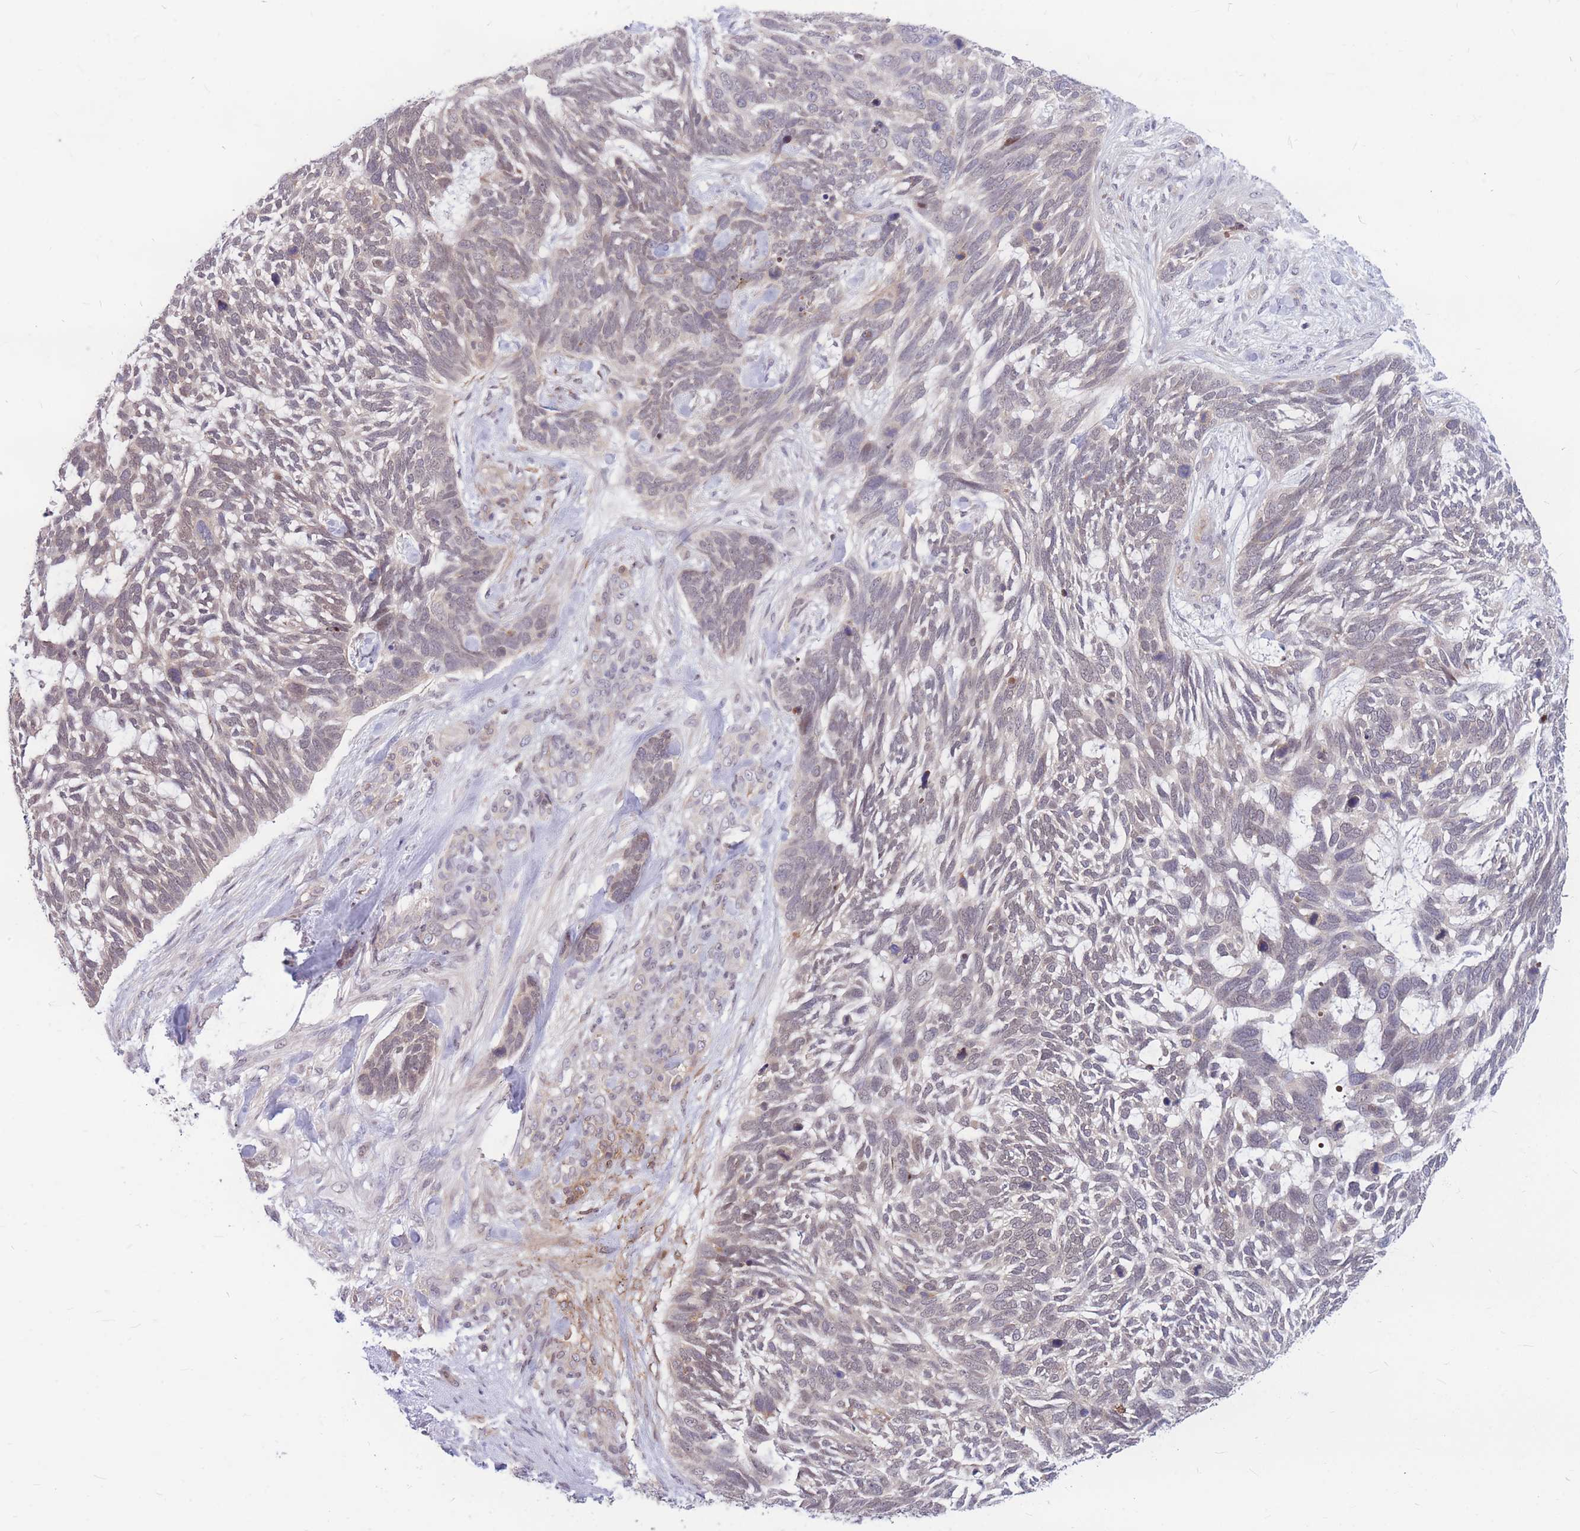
{"staining": {"intensity": "weak", "quantity": "<25%", "location": "nuclear"}, "tissue": "skin cancer", "cell_type": "Tumor cells", "image_type": "cancer", "snomed": [{"axis": "morphology", "description": "Basal cell carcinoma"}, {"axis": "topography", "description": "Skin"}], "caption": "Tumor cells show no significant positivity in basal cell carcinoma (skin).", "gene": "TCF20", "patient": {"sex": "male", "age": 88}}